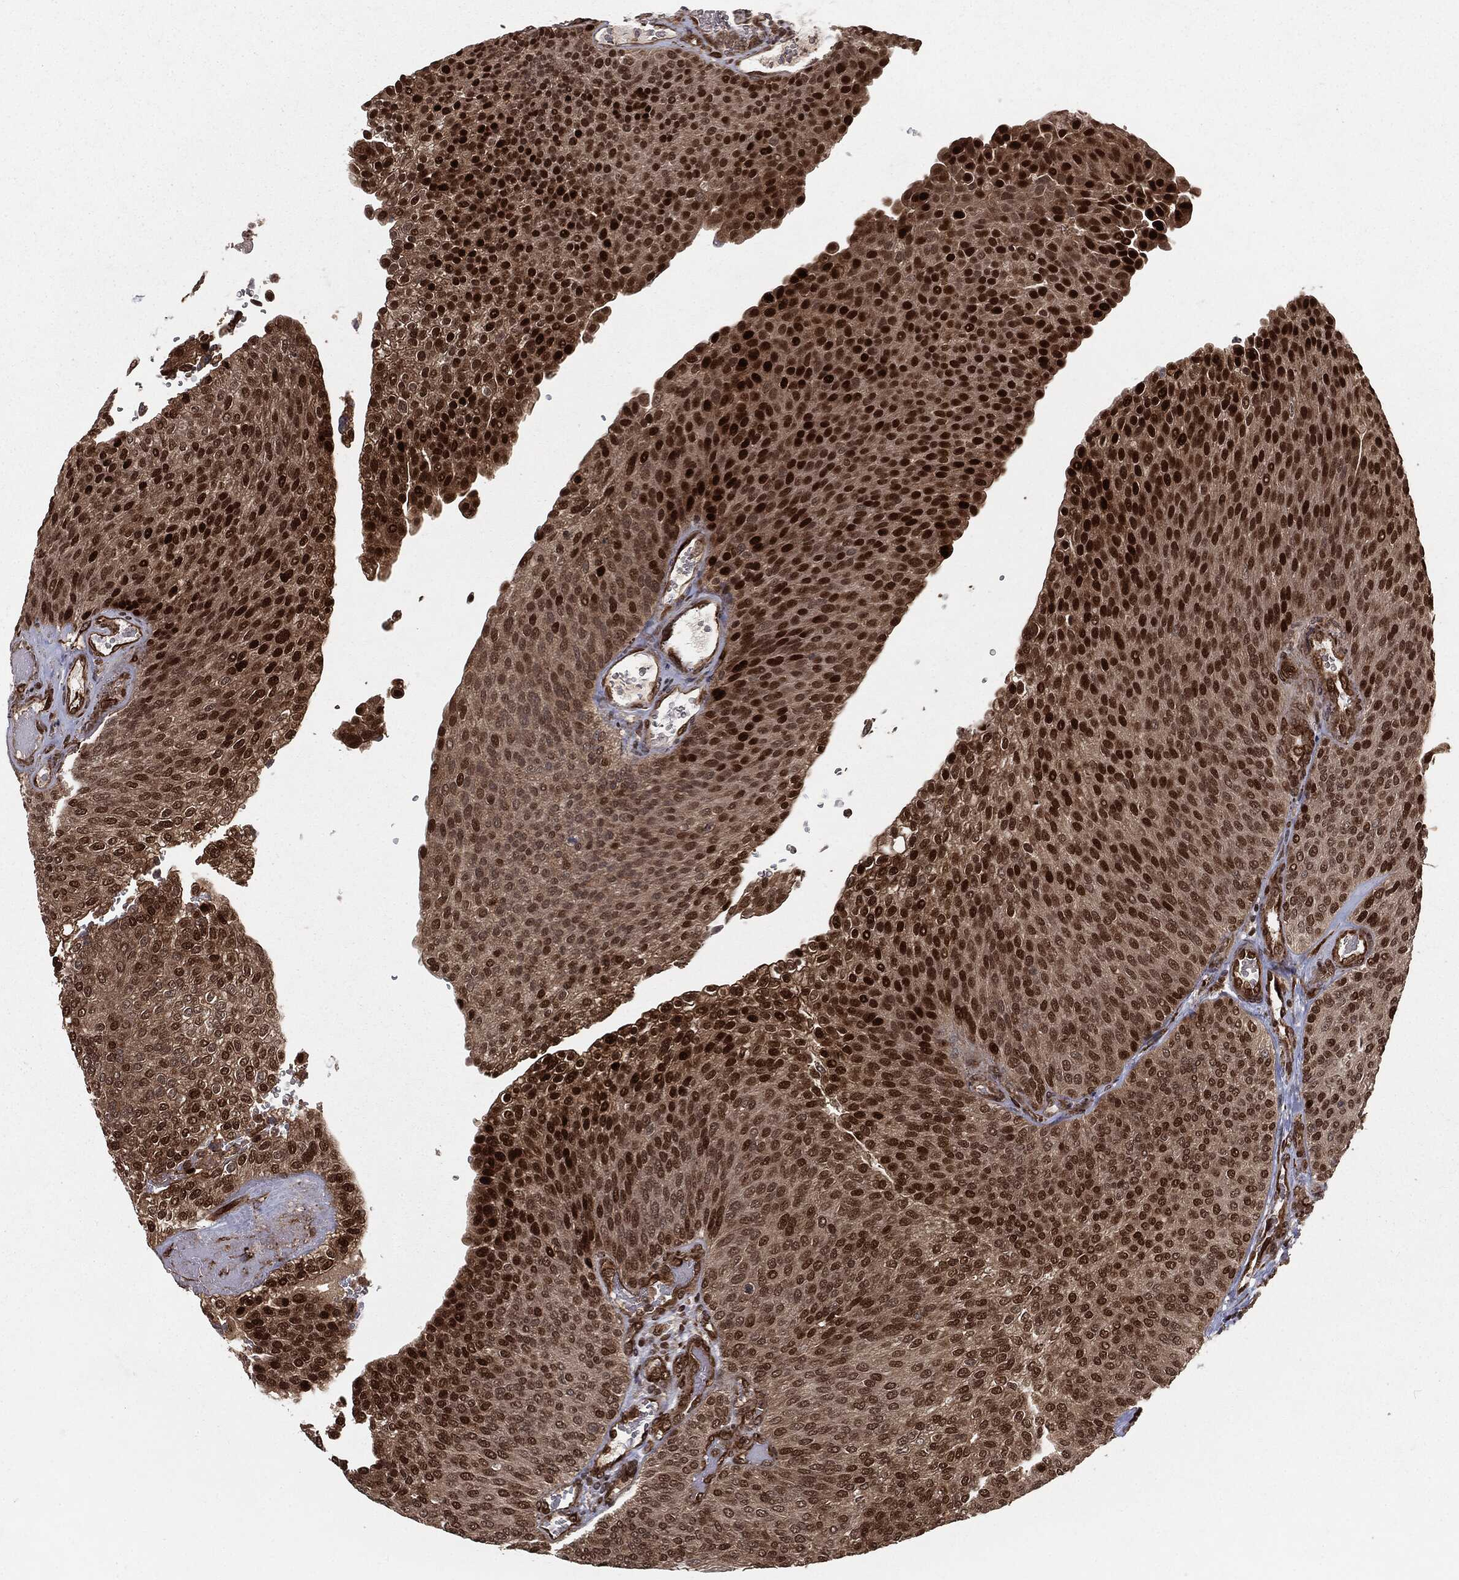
{"staining": {"intensity": "strong", "quantity": "25%-75%", "location": "nuclear"}, "tissue": "urothelial cancer", "cell_type": "Tumor cells", "image_type": "cancer", "snomed": [{"axis": "morphology", "description": "Urothelial carcinoma, High grade"}, {"axis": "topography", "description": "Urinary bladder"}], "caption": "Urothelial cancer was stained to show a protein in brown. There is high levels of strong nuclear positivity in about 25%-75% of tumor cells. The staining was performed using DAB (3,3'-diaminobenzidine) to visualize the protein expression in brown, while the nuclei were stained in blue with hematoxylin (Magnification: 20x).", "gene": "RANBP9", "patient": {"sex": "female", "age": 79}}